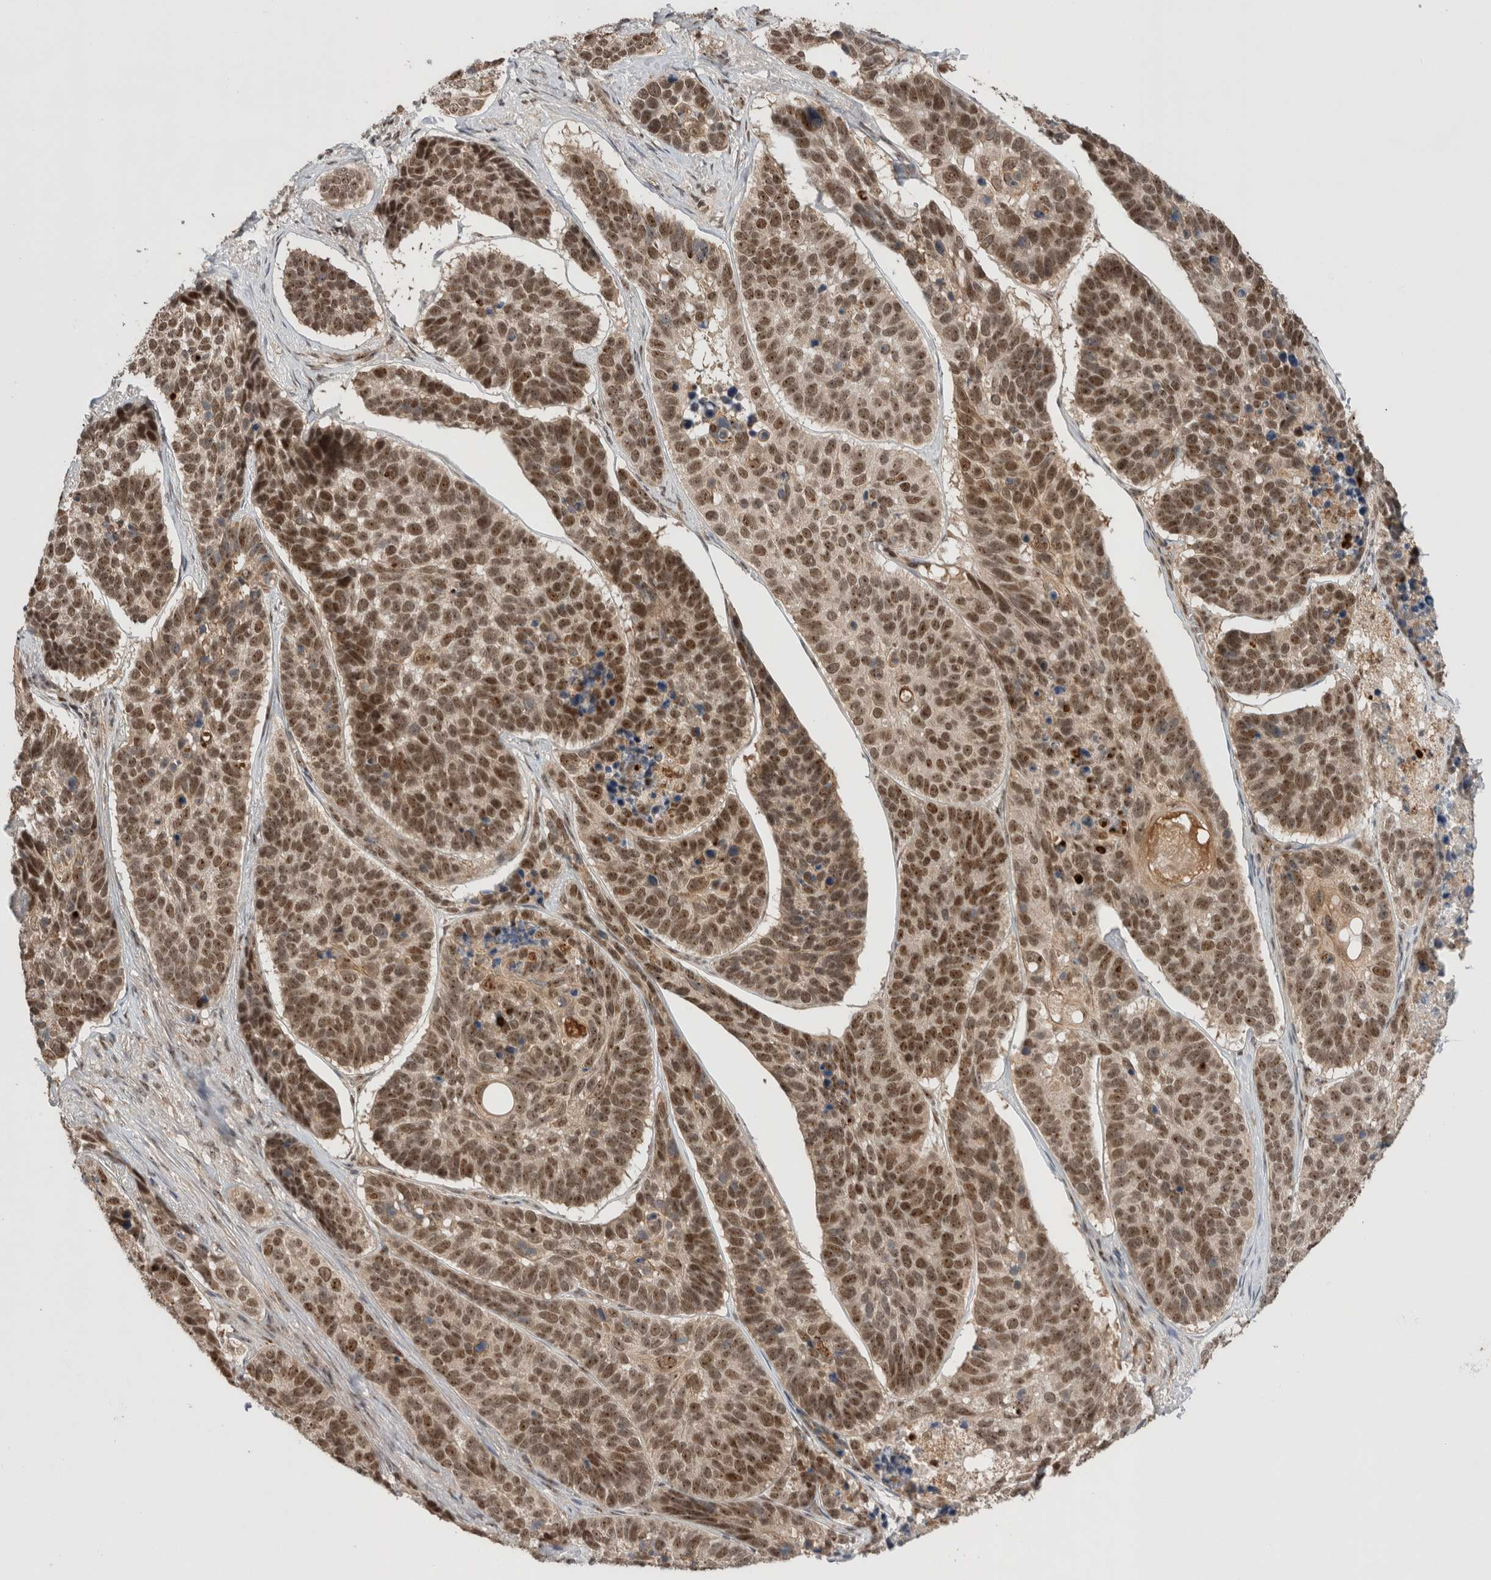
{"staining": {"intensity": "moderate", "quantity": ">75%", "location": "cytoplasmic/membranous,nuclear"}, "tissue": "skin cancer", "cell_type": "Tumor cells", "image_type": "cancer", "snomed": [{"axis": "morphology", "description": "Basal cell carcinoma"}, {"axis": "topography", "description": "Skin"}], "caption": "Immunohistochemistry staining of skin cancer (basal cell carcinoma), which demonstrates medium levels of moderate cytoplasmic/membranous and nuclear positivity in approximately >75% of tumor cells indicating moderate cytoplasmic/membranous and nuclear protein positivity. The staining was performed using DAB (3,3'-diaminobenzidine) (brown) for protein detection and nuclei were counterstained in hematoxylin (blue).", "gene": "MPHOSPH6", "patient": {"sex": "male", "age": 62}}